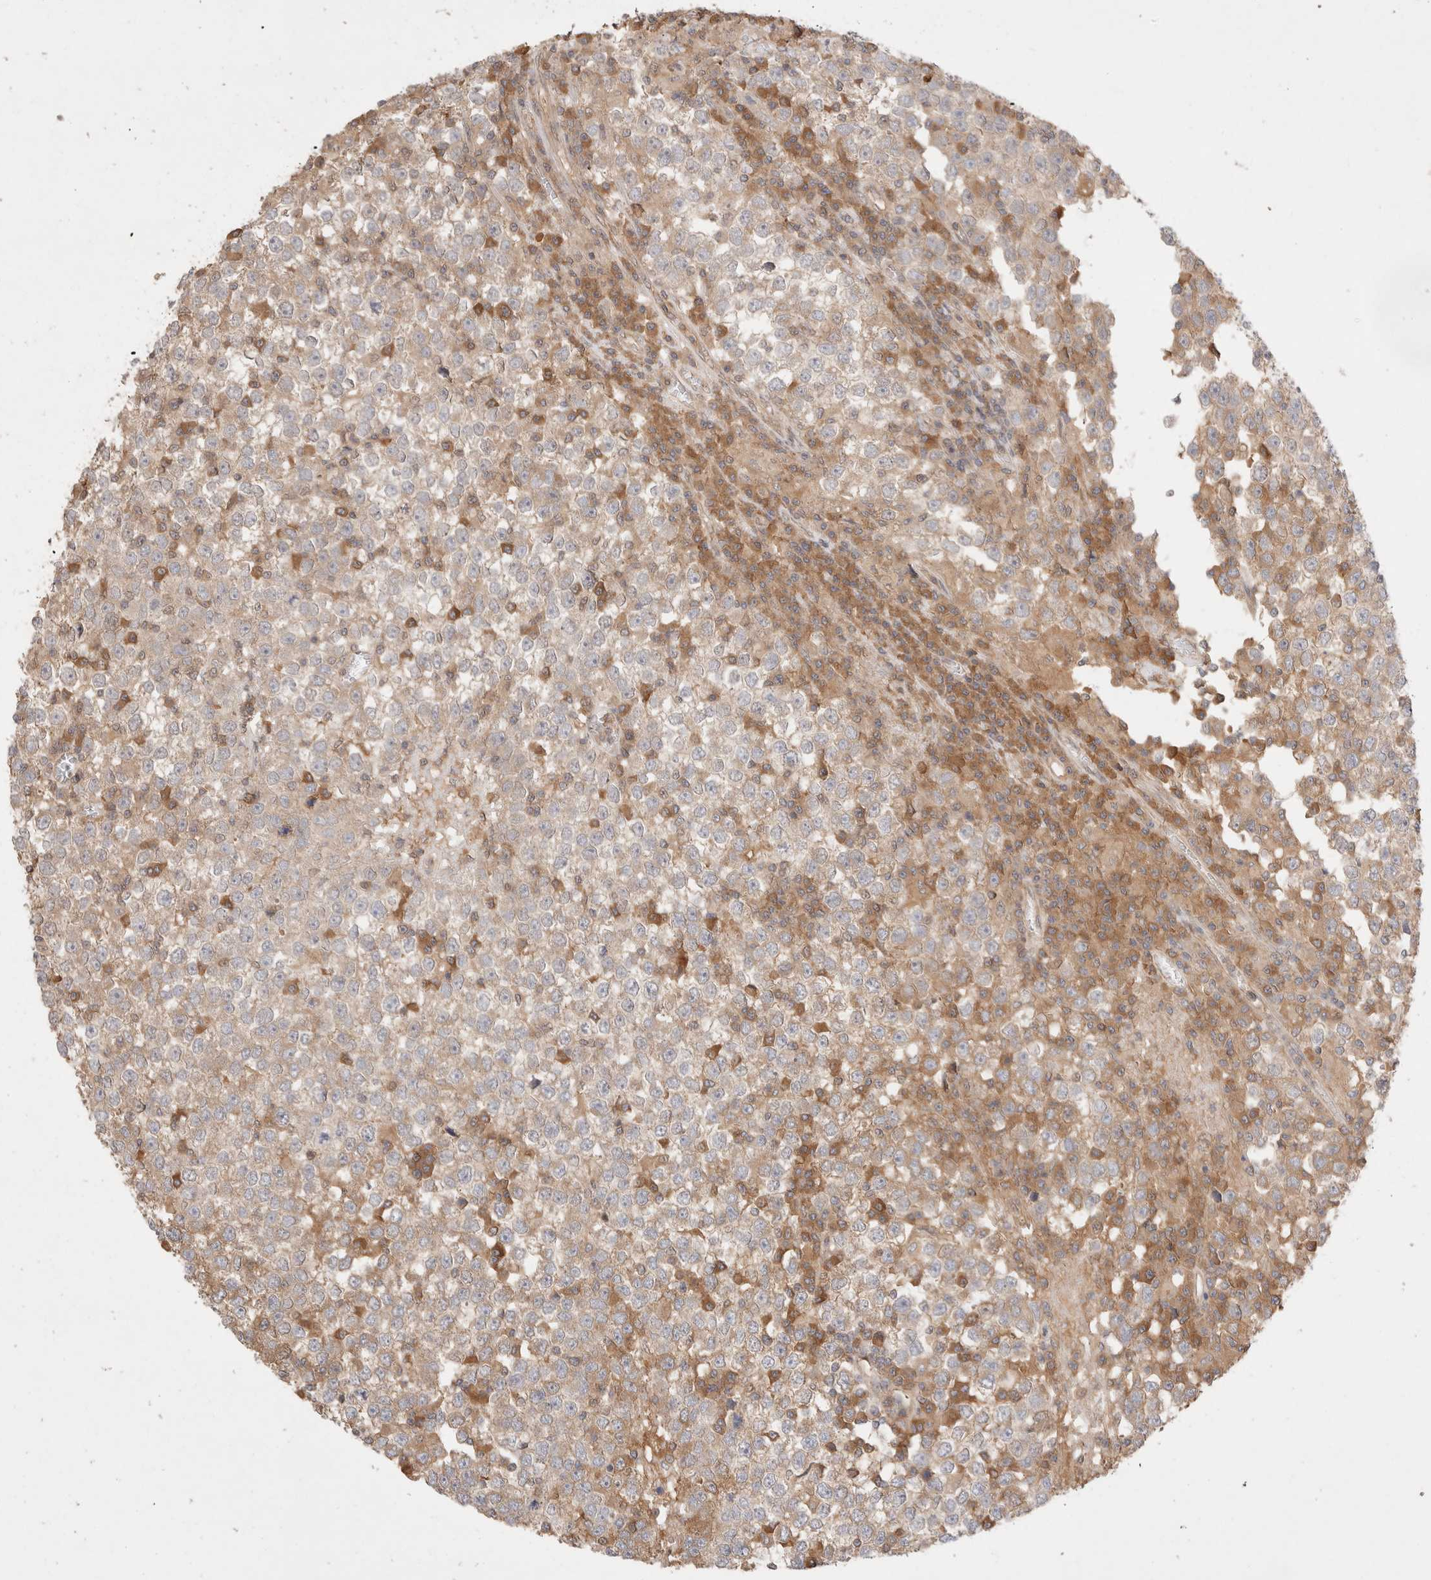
{"staining": {"intensity": "weak", "quantity": ">75%", "location": "cytoplasmic/membranous"}, "tissue": "testis cancer", "cell_type": "Tumor cells", "image_type": "cancer", "snomed": [{"axis": "morphology", "description": "Seminoma, NOS"}, {"axis": "topography", "description": "Testis"}], "caption": "An image of human seminoma (testis) stained for a protein reveals weak cytoplasmic/membranous brown staining in tumor cells.", "gene": "CARNMT1", "patient": {"sex": "male", "age": 65}}